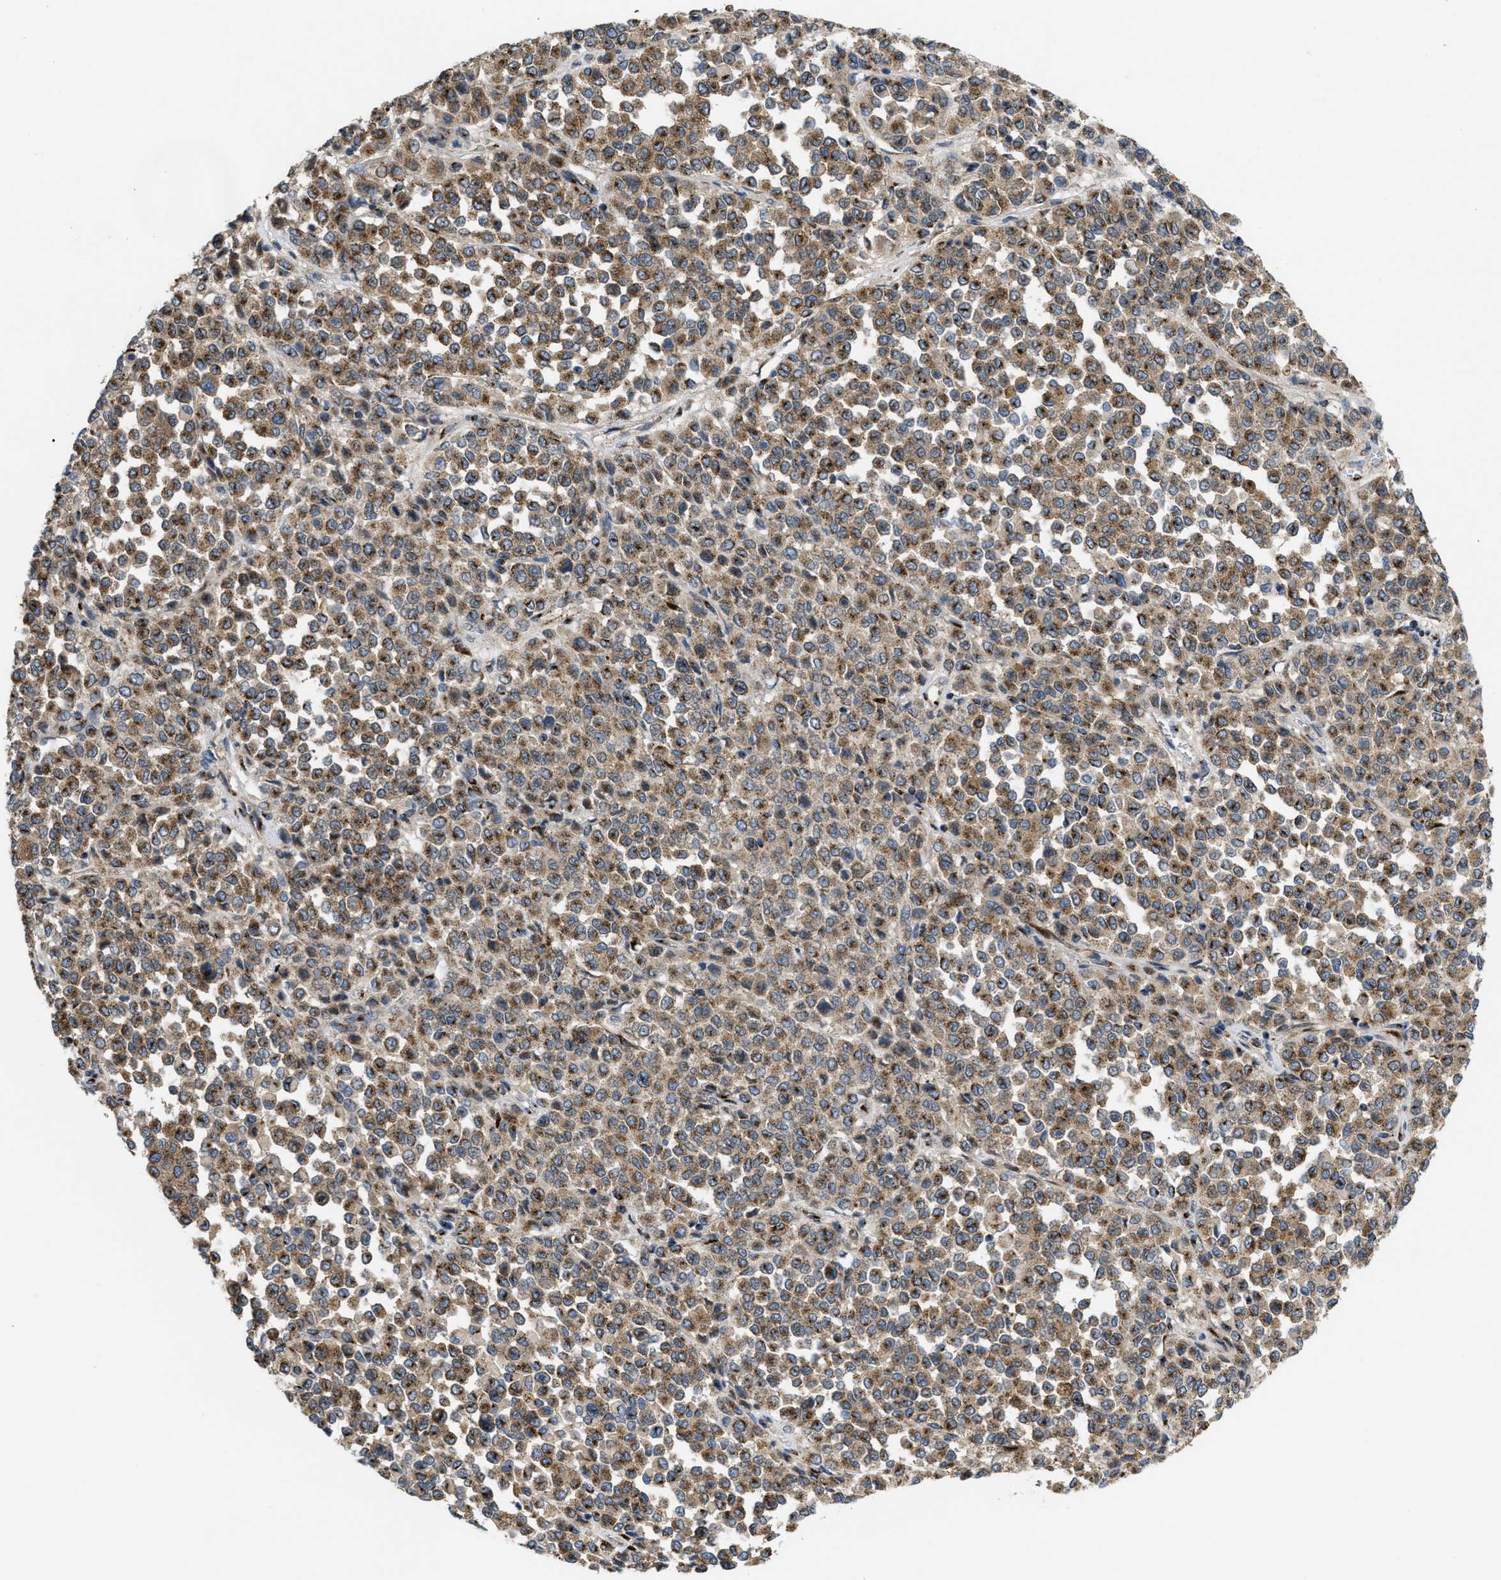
{"staining": {"intensity": "moderate", "quantity": ">75%", "location": "cytoplasmic/membranous"}, "tissue": "melanoma", "cell_type": "Tumor cells", "image_type": "cancer", "snomed": [{"axis": "morphology", "description": "Malignant melanoma, Metastatic site"}, {"axis": "topography", "description": "Pancreas"}], "caption": "Protein staining exhibits moderate cytoplasmic/membranous positivity in approximately >75% of tumor cells in melanoma.", "gene": "ZNF70", "patient": {"sex": "female", "age": 30}}